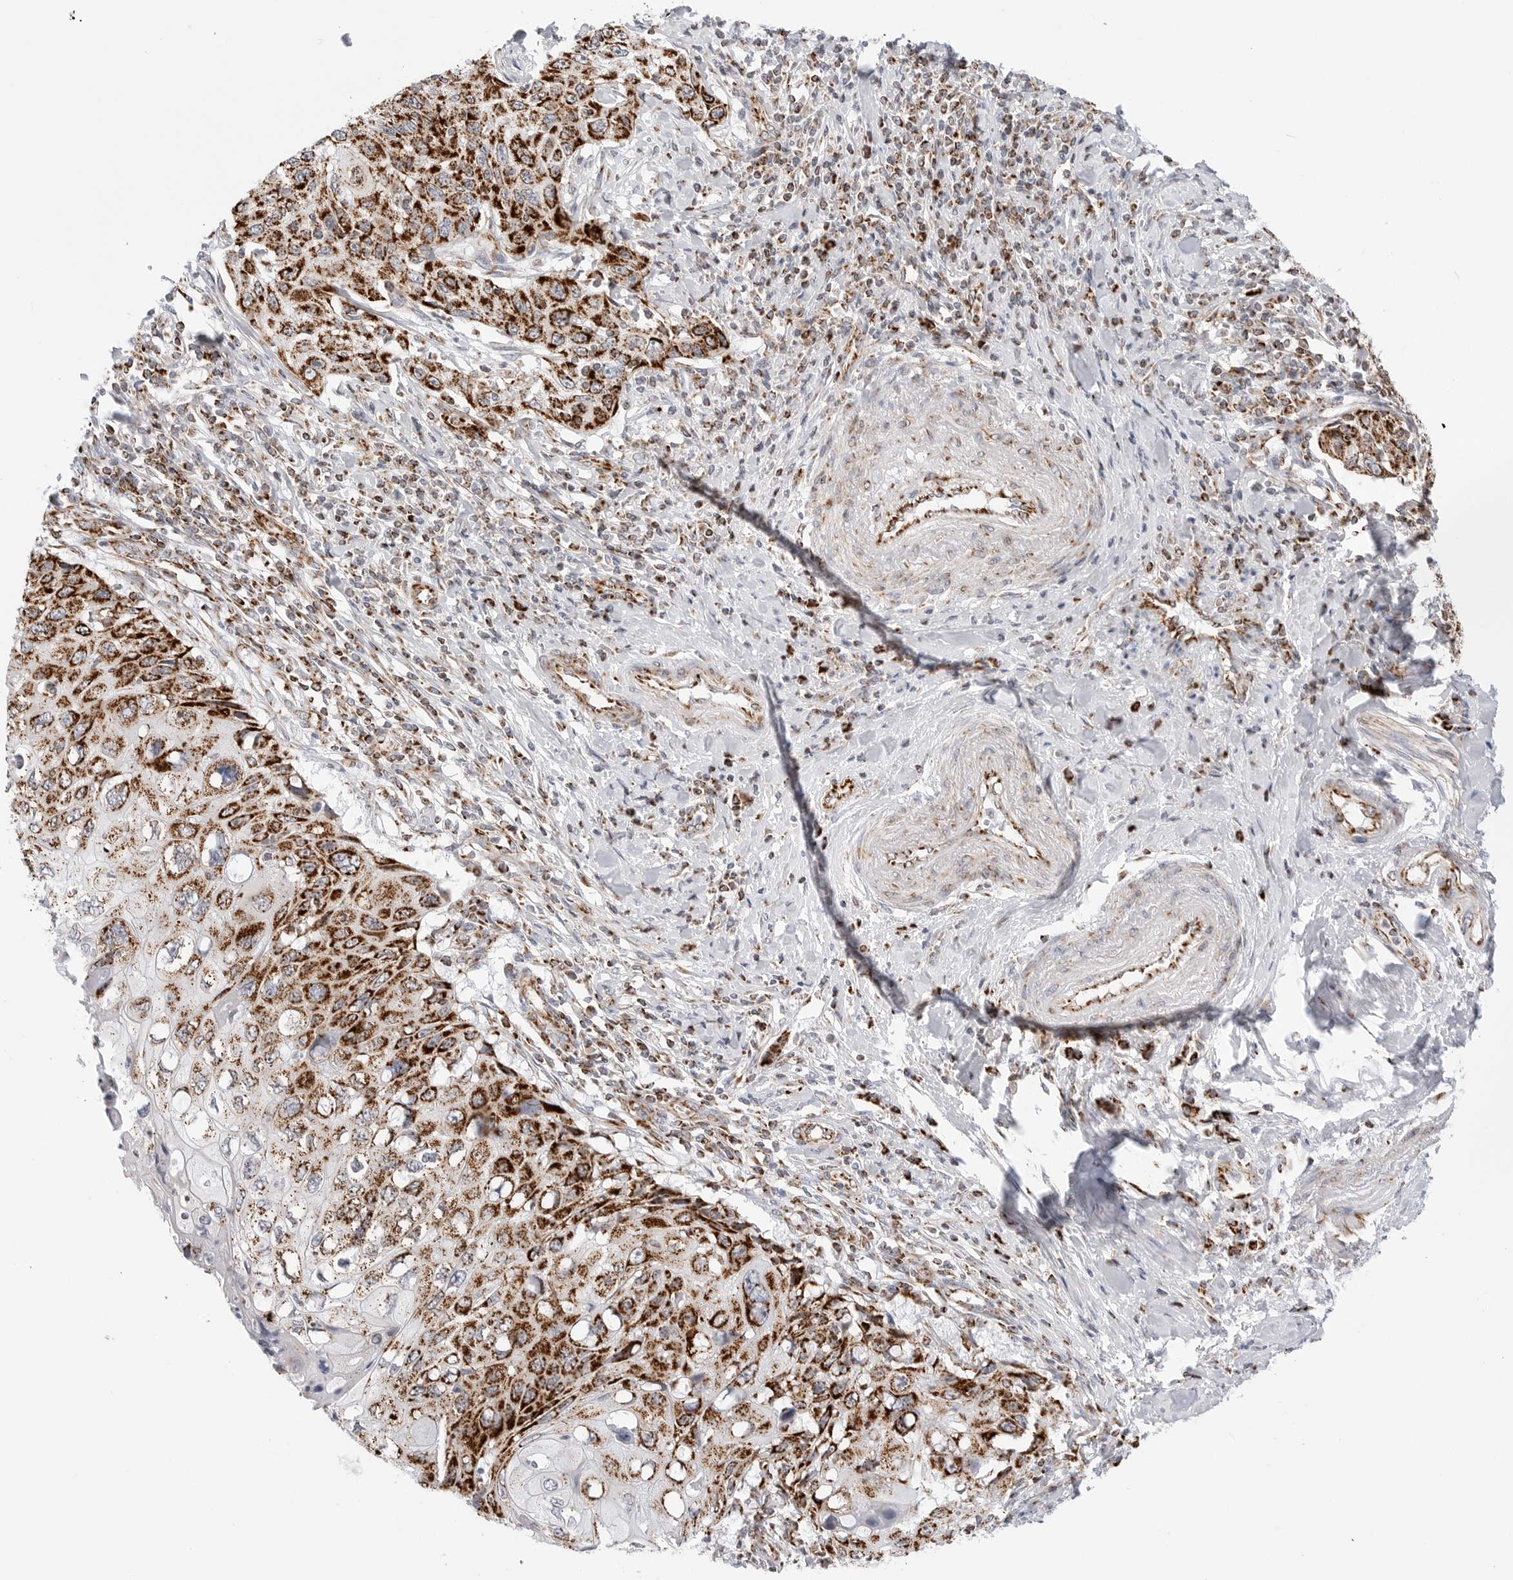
{"staining": {"intensity": "strong", "quantity": ">75%", "location": "cytoplasmic/membranous"}, "tissue": "cervical cancer", "cell_type": "Tumor cells", "image_type": "cancer", "snomed": [{"axis": "morphology", "description": "Squamous cell carcinoma, NOS"}, {"axis": "topography", "description": "Cervix"}], "caption": "Immunohistochemical staining of cervical squamous cell carcinoma reveals high levels of strong cytoplasmic/membranous protein staining in about >75% of tumor cells.", "gene": "ATP5IF1", "patient": {"sex": "female", "age": 70}}